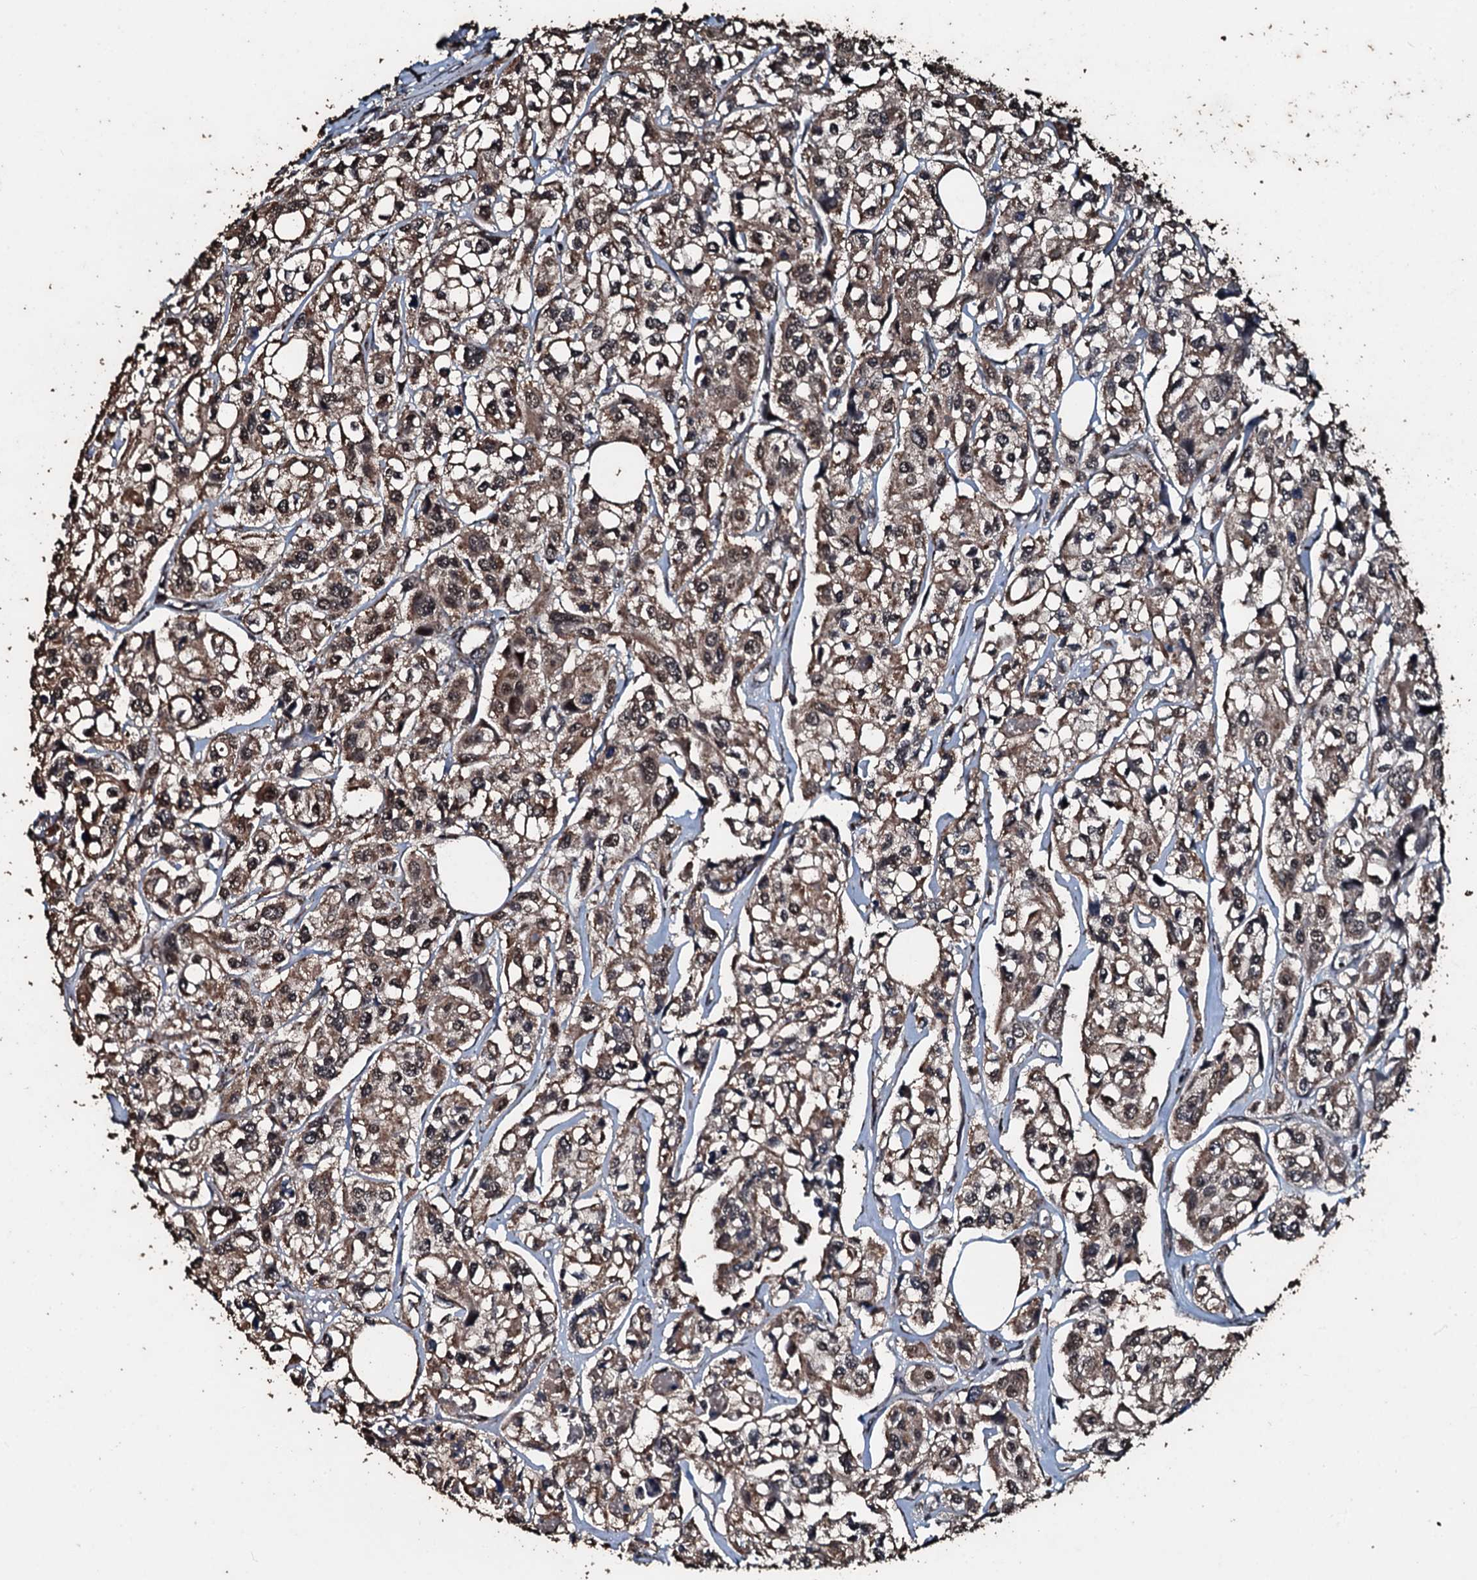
{"staining": {"intensity": "weak", "quantity": ">75%", "location": "cytoplasmic/membranous"}, "tissue": "urothelial cancer", "cell_type": "Tumor cells", "image_type": "cancer", "snomed": [{"axis": "morphology", "description": "Urothelial carcinoma, High grade"}, {"axis": "topography", "description": "Urinary bladder"}], "caption": "This photomicrograph shows immunohistochemistry (IHC) staining of high-grade urothelial carcinoma, with low weak cytoplasmic/membranous expression in about >75% of tumor cells.", "gene": "FAAP24", "patient": {"sex": "male", "age": 67}}